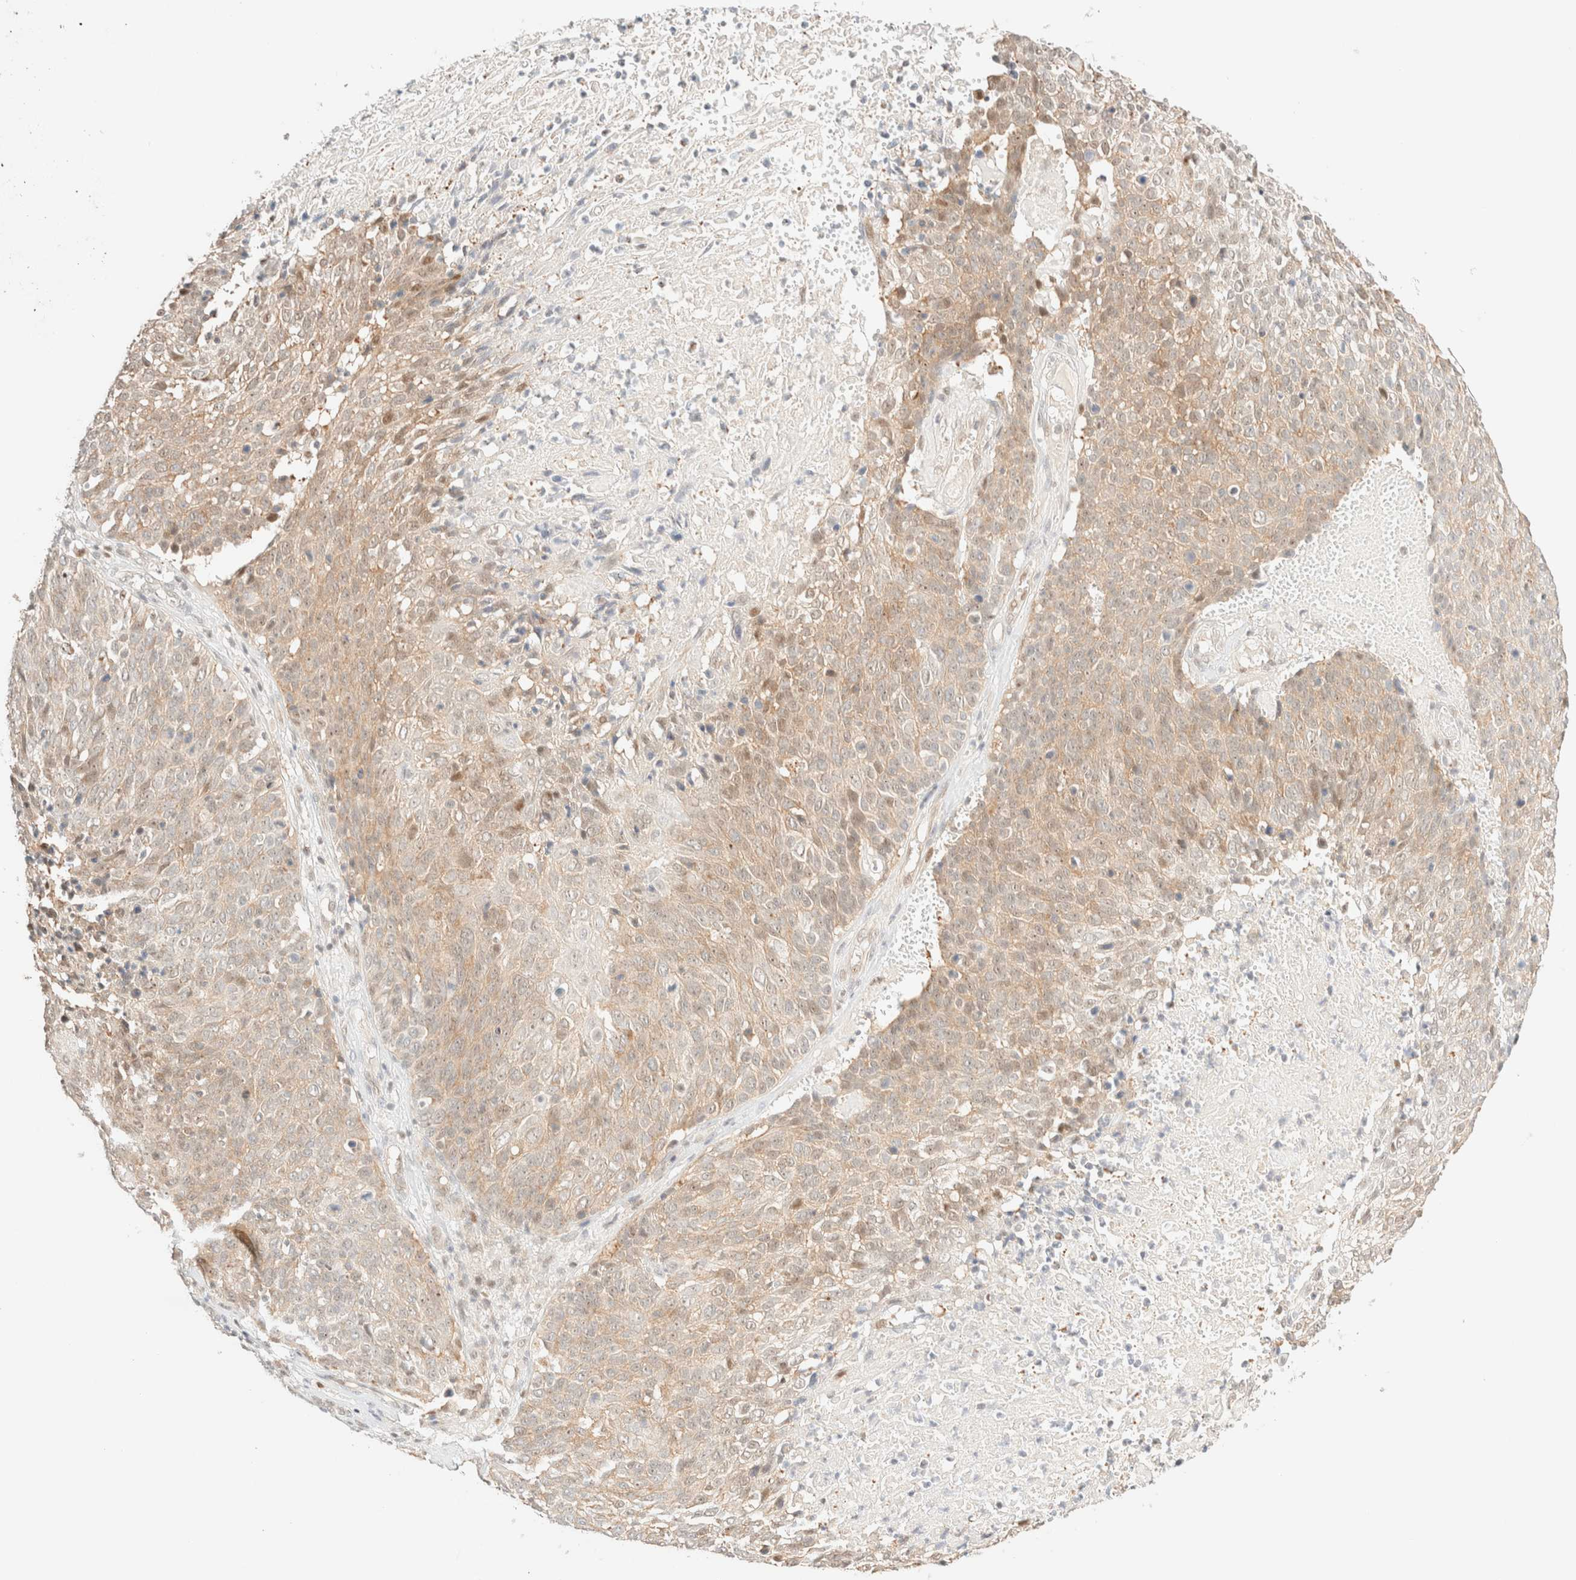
{"staining": {"intensity": "weak", "quantity": ">75%", "location": "cytoplasmic/membranous,nuclear"}, "tissue": "cervical cancer", "cell_type": "Tumor cells", "image_type": "cancer", "snomed": [{"axis": "morphology", "description": "Squamous cell carcinoma, NOS"}, {"axis": "topography", "description": "Cervix"}], "caption": "A photomicrograph of human cervical cancer (squamous cell carcinoma) stained for a protein reveals weak cytoplasmic/membranous and nuclear brown staining in tumor cells.", "gene": "TSR1", "patient": {"sex": "female", "age": 74}}